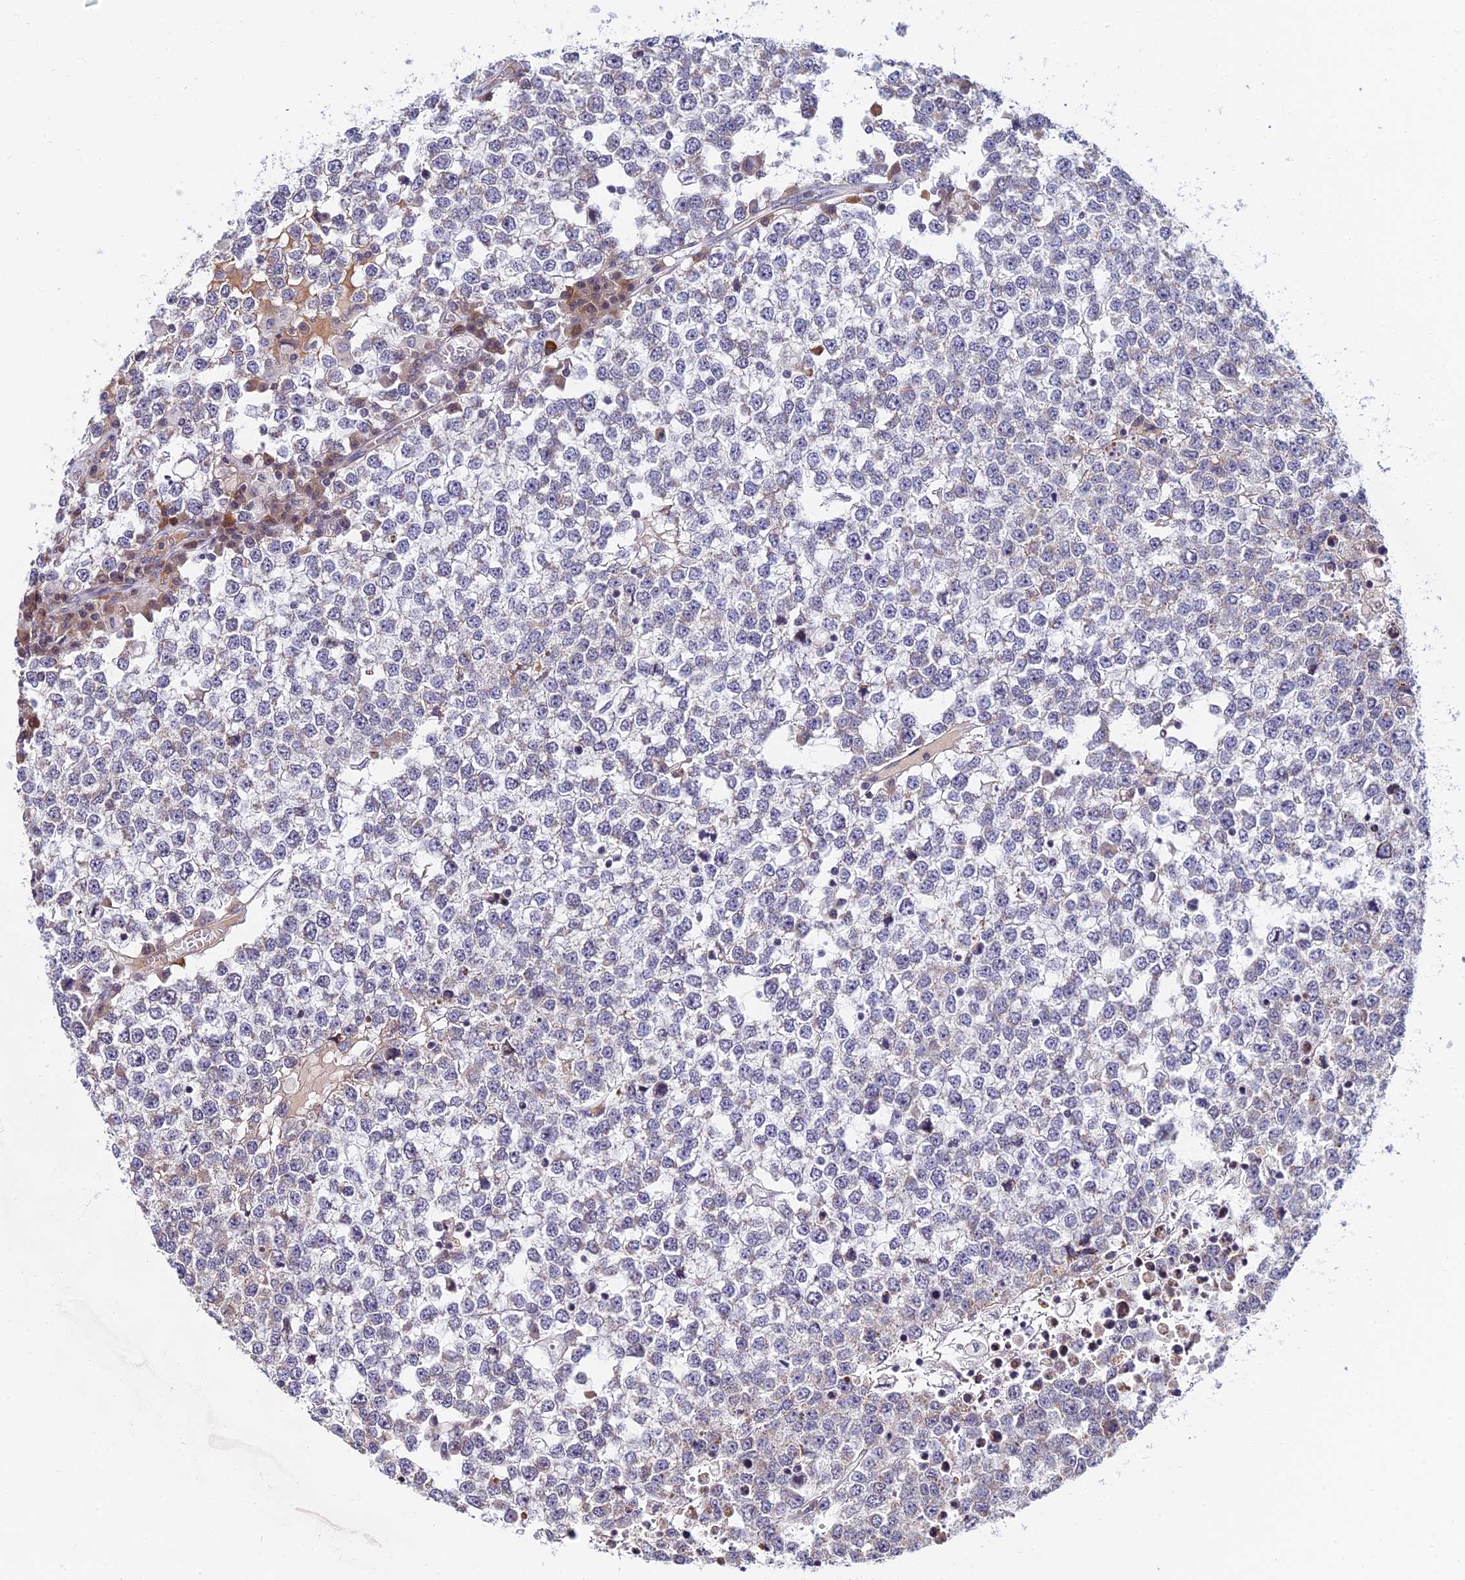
{"staining": {"intensity": "negative", "quantity": "none", "location": "none"}, "tissue": "testis cancer", "cell_type": "Tumor cells", "image_type": "cancer", "snomed": [{"axis": "morphology", "description": "Seminoma, NOS"}, {"axis": "topography", "description": "Testis"}], "caption": "This is a image of immunohistochemistry staining of testis cancer (seminoma), which shows no expression in tumor cells.", "gene": "CDNF", "patient": {"sex": "male", "age": 65}}